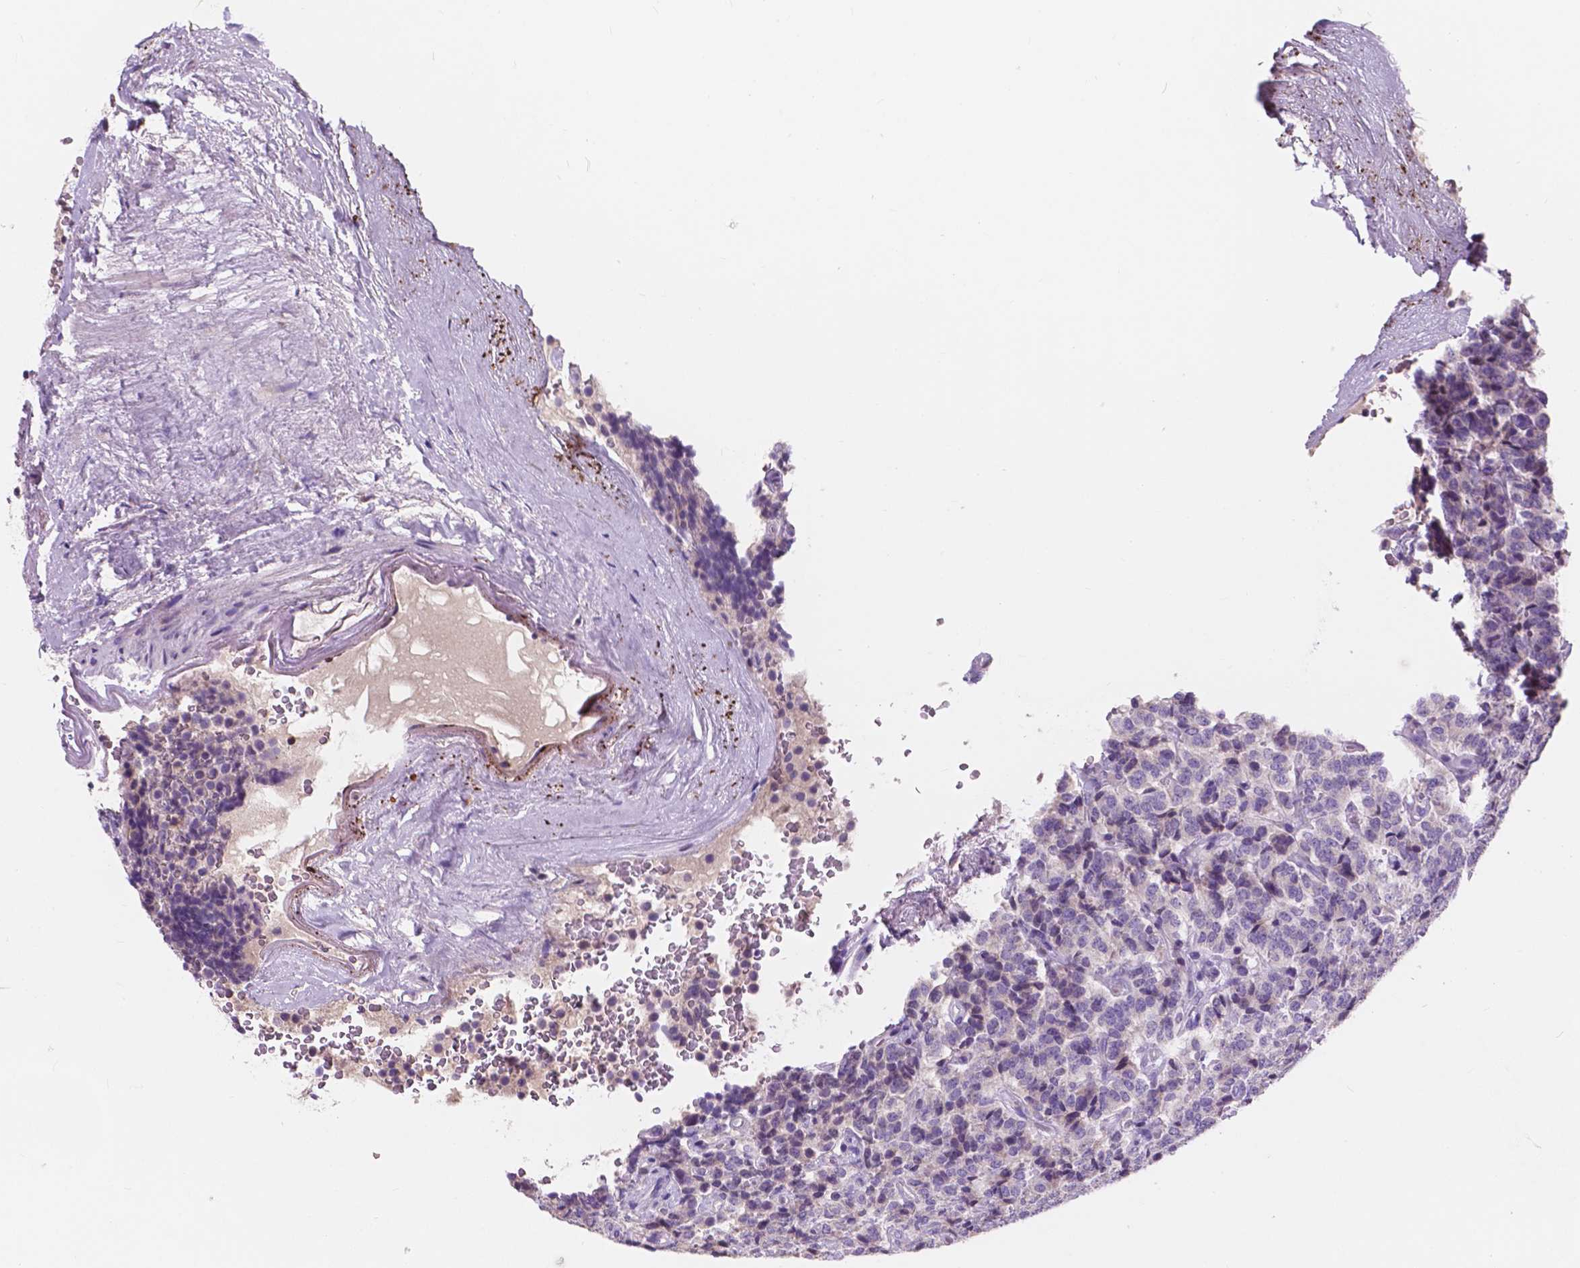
{"staining": {"intensity": "negative", "quantity": "none", "location": "none"}, "tissue": "carcinoid", "cell_type": "Tumor cells", "image_type": "cancer", "snomed": [{"axis": "morphology", "description": "Carcinoid, malignant, NOS"}, {"axis": "topography", "description": "Pancreas"}], "caption": "This micrograph is of carcinoid stained with immunohistochemistry (IHC) to label a protein in brown with the nuclei are counter-stained blue. There is no expression in tumor cells.", "gene": "IREB2", "patient": {"sex": "male", "age": 36}}